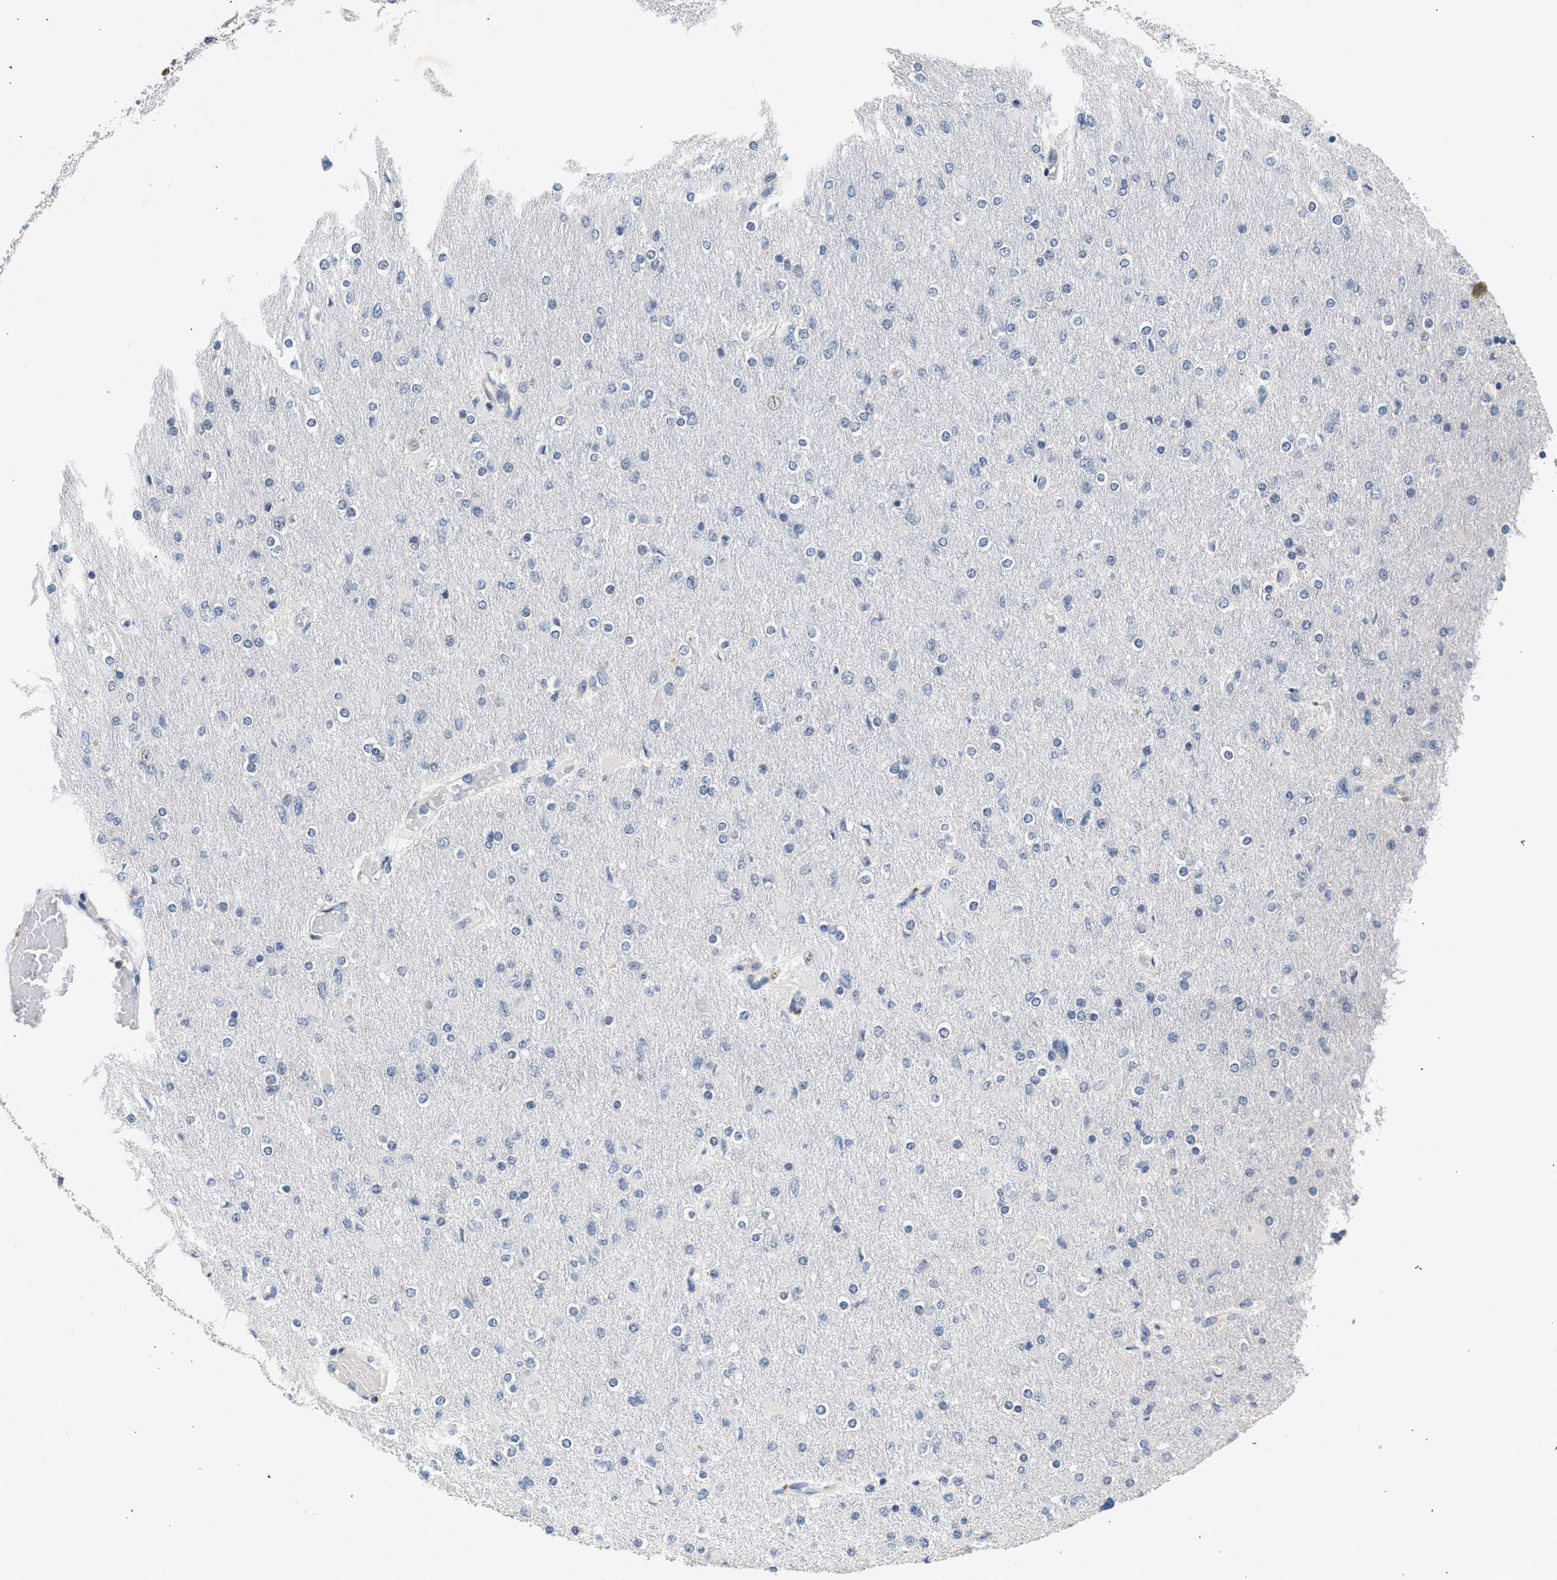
{"staining": {"intensity": "negative", "quantity": "none", "location": "none"}, "tissue": "glioma", "cell_type": "Tumor cells", "image_type": "cancer", "snomed": [{"axis": "morphology", "description": "Glioma, malignant, High grade"}, {"axis": "topography", "description": "Cerebral cortex"}], "caption": "An image of human malignant glioma (high-grade) is negative for staining in tumor cells. (Stains: DAB (3,3'-diaminobenzidine) immunohistochemistry (IHC) with hematoxylin counter stain, Microscopy: brightfield microscopy at high magnification).", "gene": "CSF3R", "patient": {"sex": "female", "age": 36}}